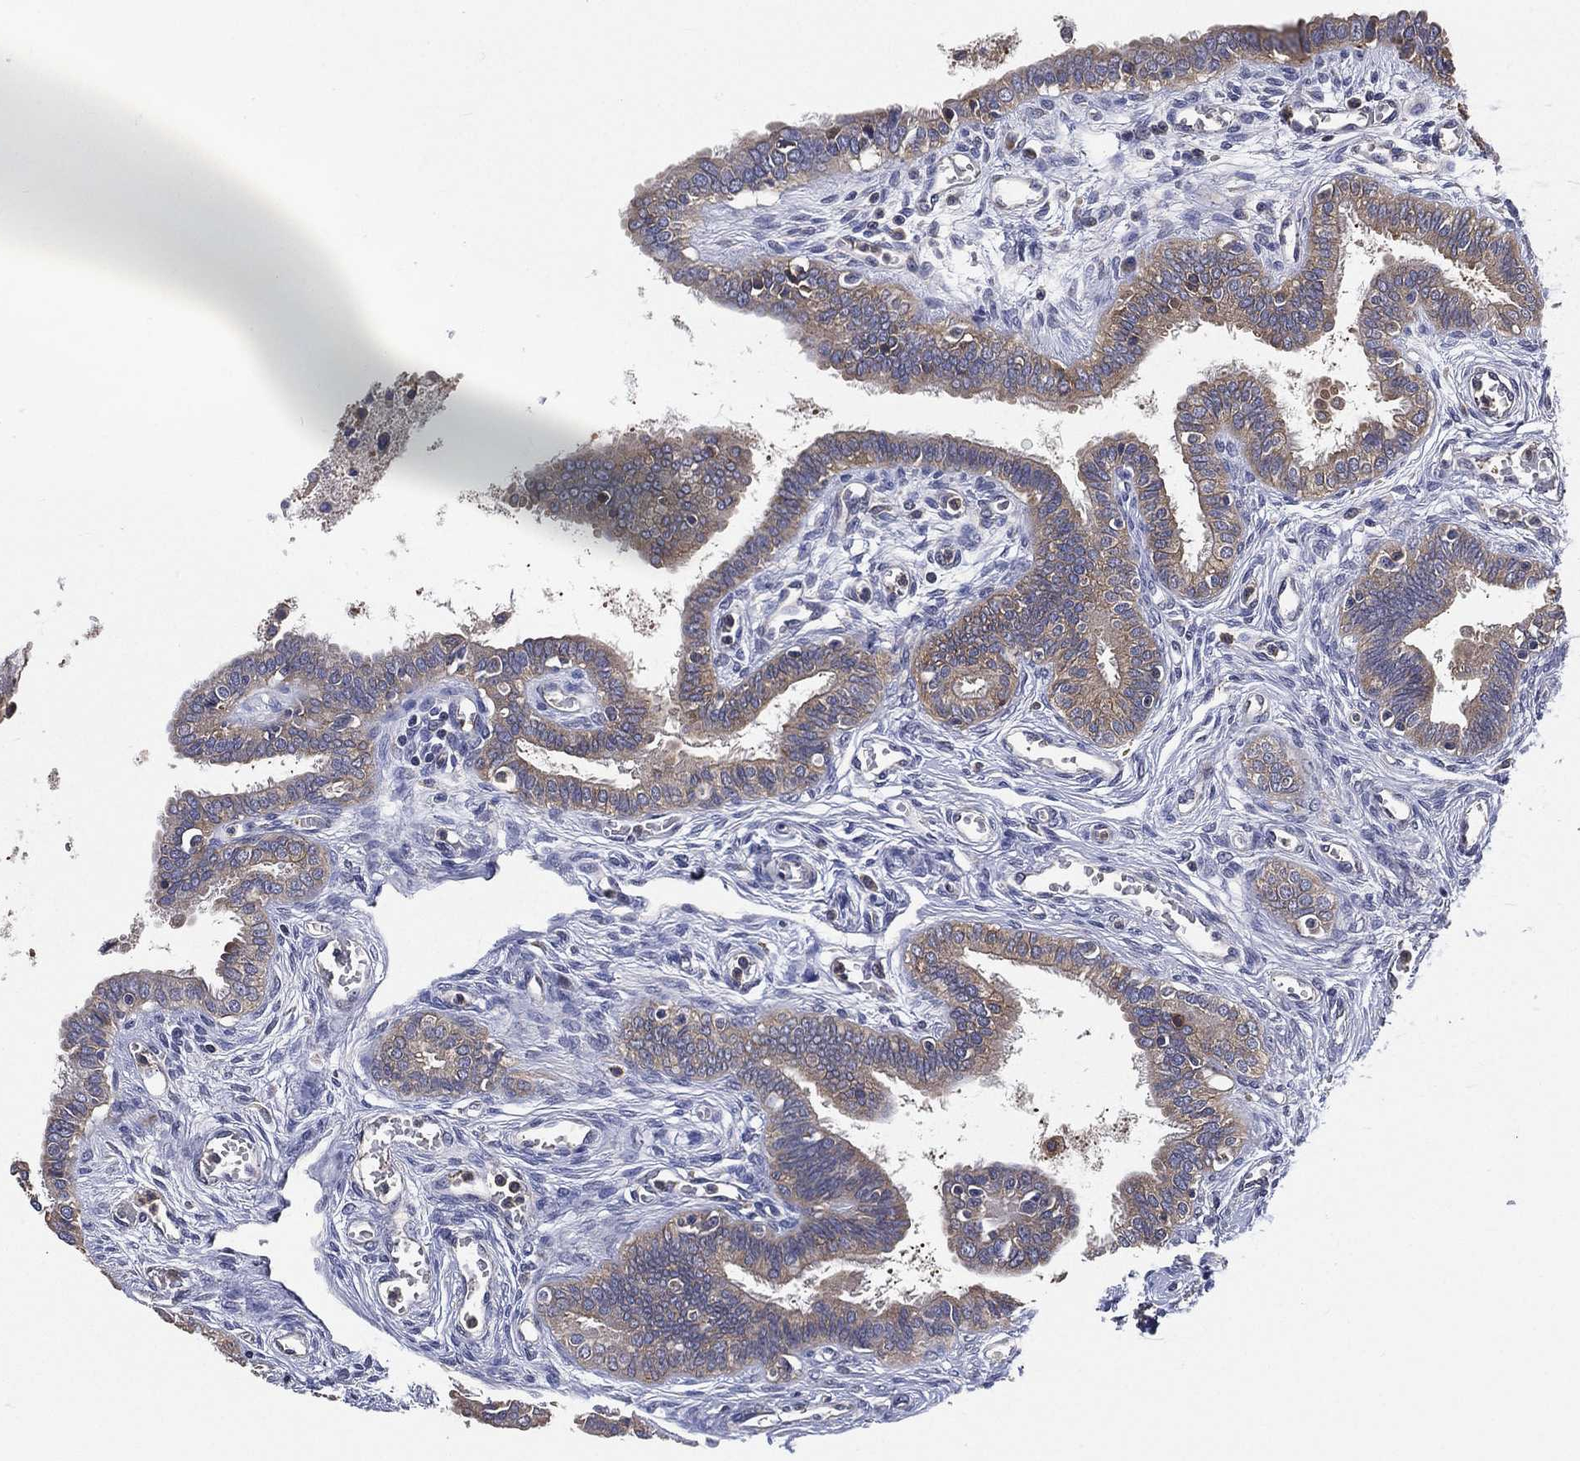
{"staining": {"intensity": "weak", "quantity": ">75%", "location": "cytoplasmic/membranous"}, "tissue": "fallopian tube", "cell_type": "Glandular cells", "image_type": "normal", "snomed": [{"axis": "morphology", "description": "Normal tissue, NOS"}, {"axis": "morphology", "description": "Carcinoma, endometroid"}, {"axis": "topography", "description": "Fallopian tube"}, {"axis": "topography", "description": "Ovary"}], "caption": "A brown stain labels weak cytoplasmic/membranous positivity of a protein in glandular cells of normal fallopian tube. Ihc stains the protein in brown and the nuclei are stained blue.", "gene": "SMPD3", "patient": {"sex": "female", "age": 42}}